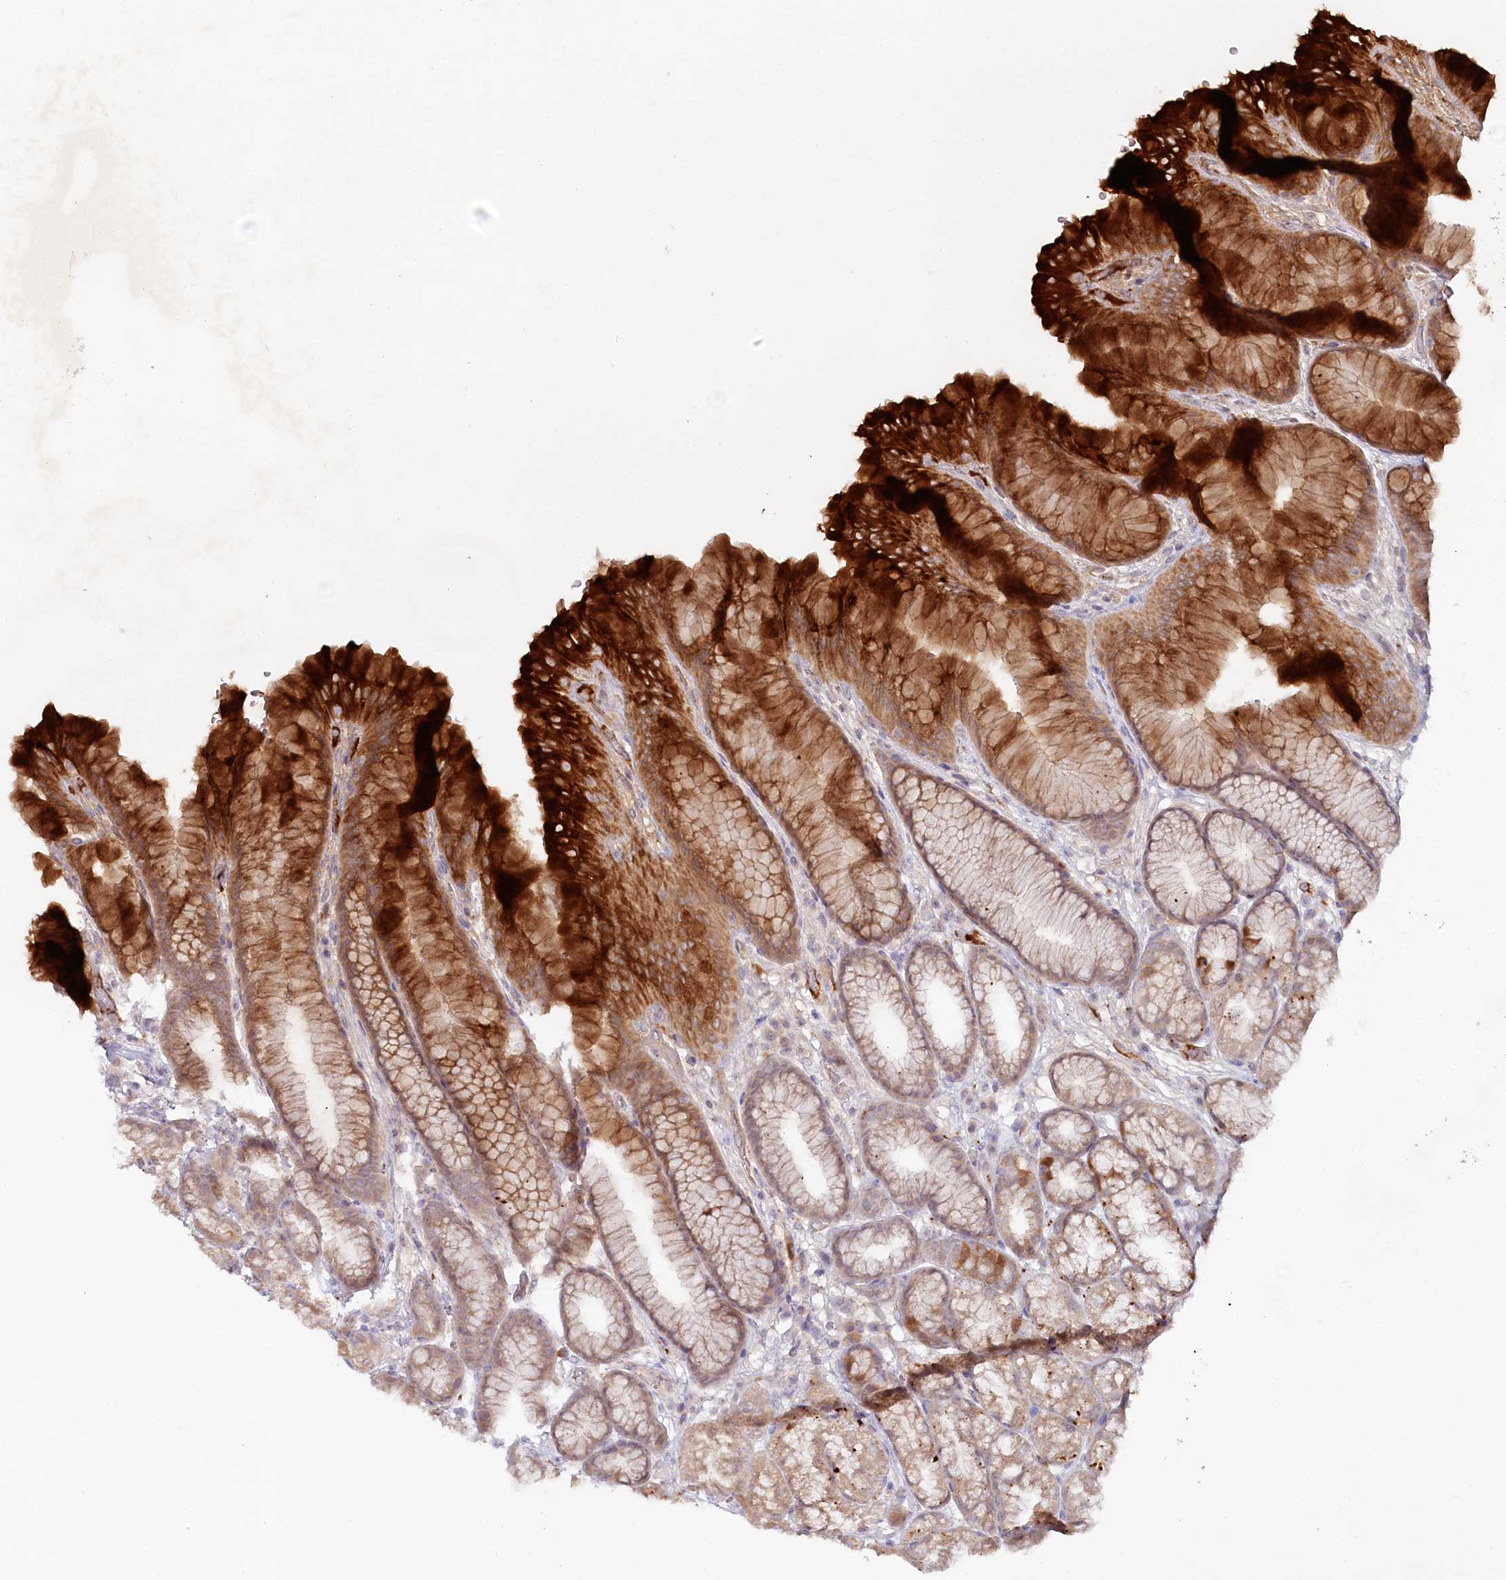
{"staining": {"intensity": "strong", "quantity": "<25%", "location": "cytoplasmic/membranous"}, "tissue": "stomach", "cell_type": "Glandular cells", "image_type": "normal", "snomed": [{"axis": "morphology", "description": "Normal tissue, NOS"}, {"axis": "morphology", "description": "Adenocarcinoma, NOS"}, {"axis": "topography", "description": "Stomach"}], "caption": "An image of human stomach stained for a protein reveals strong cytoplasmic/membranous brown staining in glandular cells.", "gene": "PSAPL1", "patient": {"sex": "male", "age": 57}}